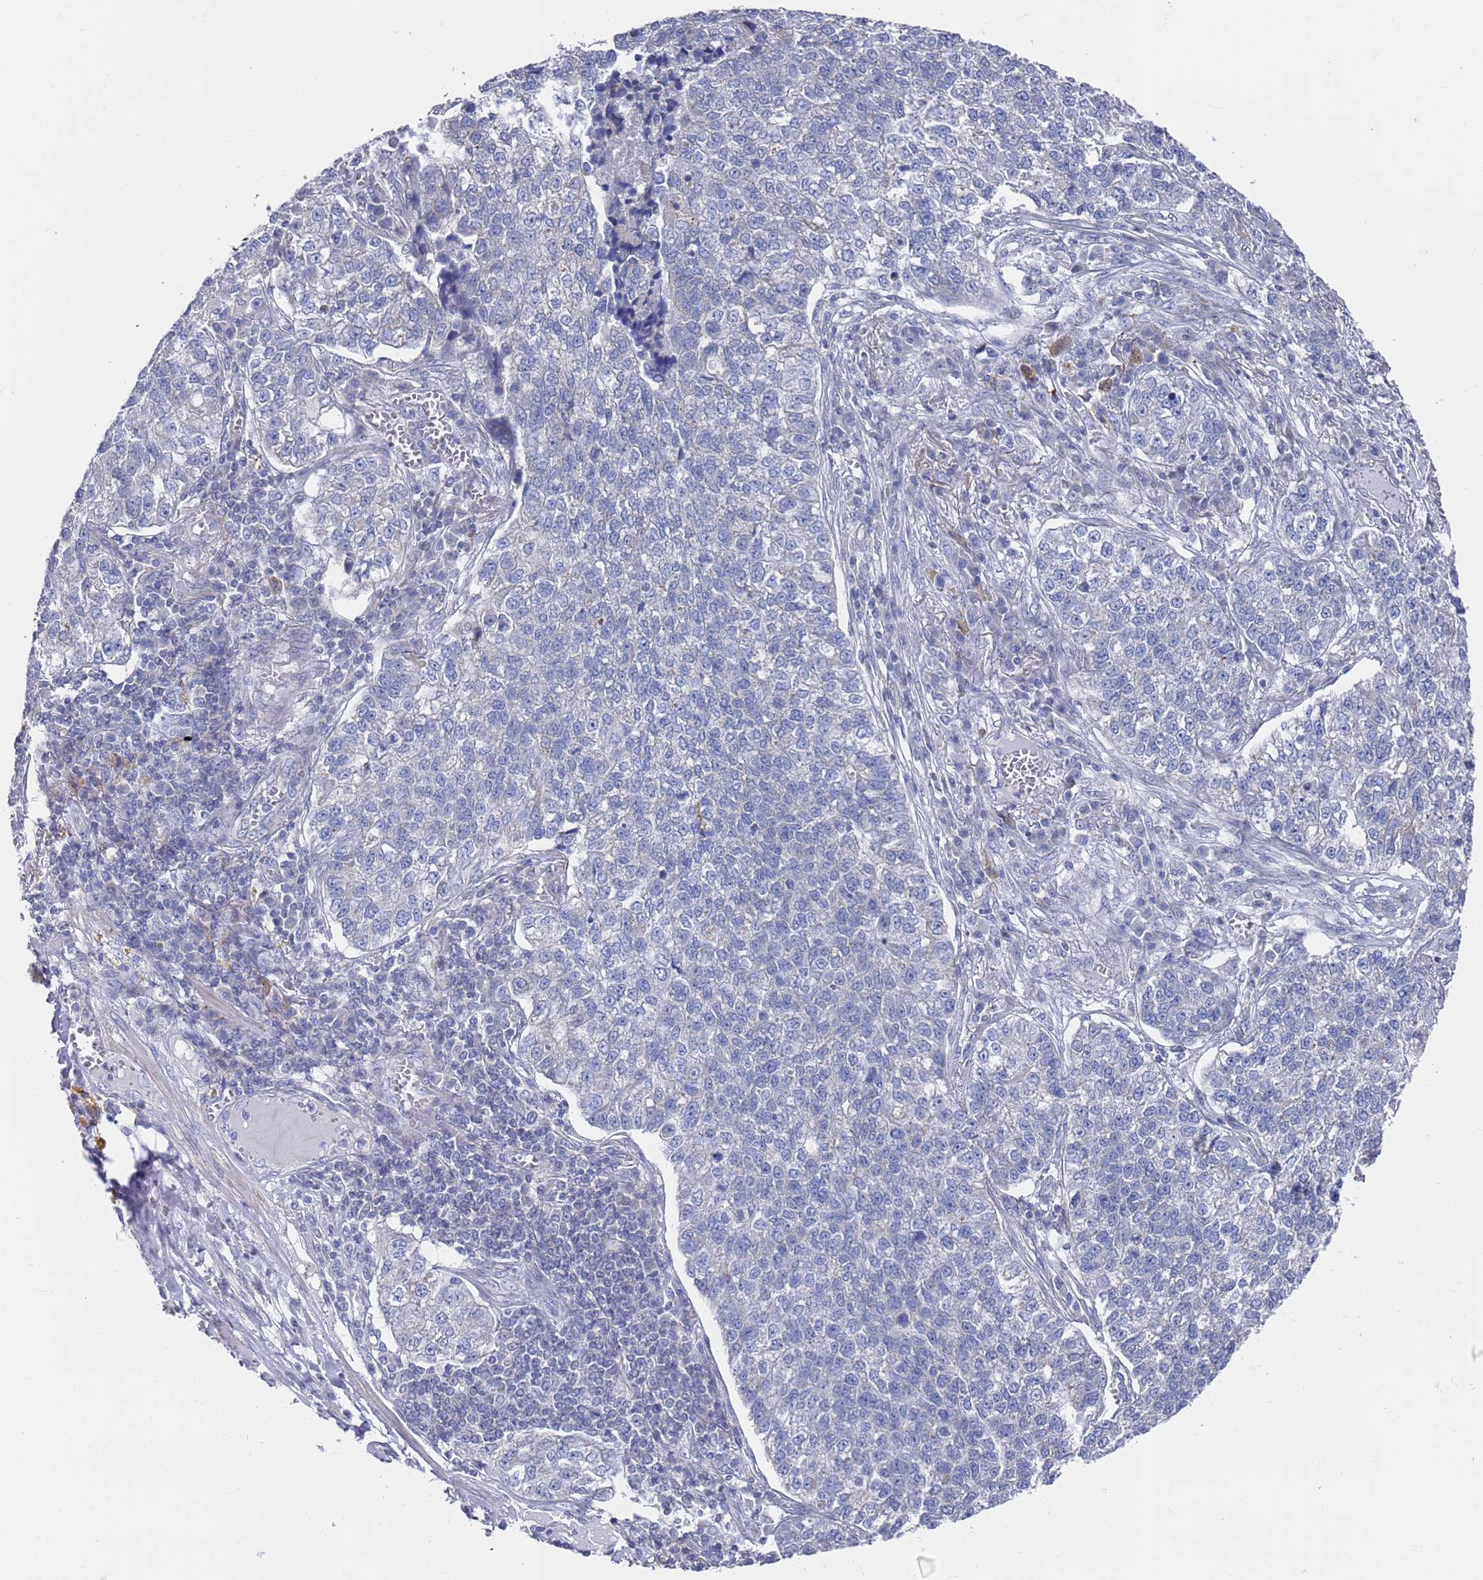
{"staining": {"intensity": "negative", "quantity": "none", "location": "none"}, "tissue": "lung cancer", "cell_type": "Tumor cells", "image_type": "cancer", "snomed": [{"axis": "morphology", "description": "Adenocarcinoma, NOS"}, {"axis": "topography", "description": "Lung"}], "caption": "Immunohistochemistry (IHC) histopathology image of neoplastic tissue: adenocarcinoma (lung) stained with DAB (3,3'-diaminobenzidine) exhibits no significant protein expression in tumor cells. (DAB immunohistochemistry with hematoxylin counter stain).", "gene": "SCAPER", "patient": {"sex": "male", "age": 49}}